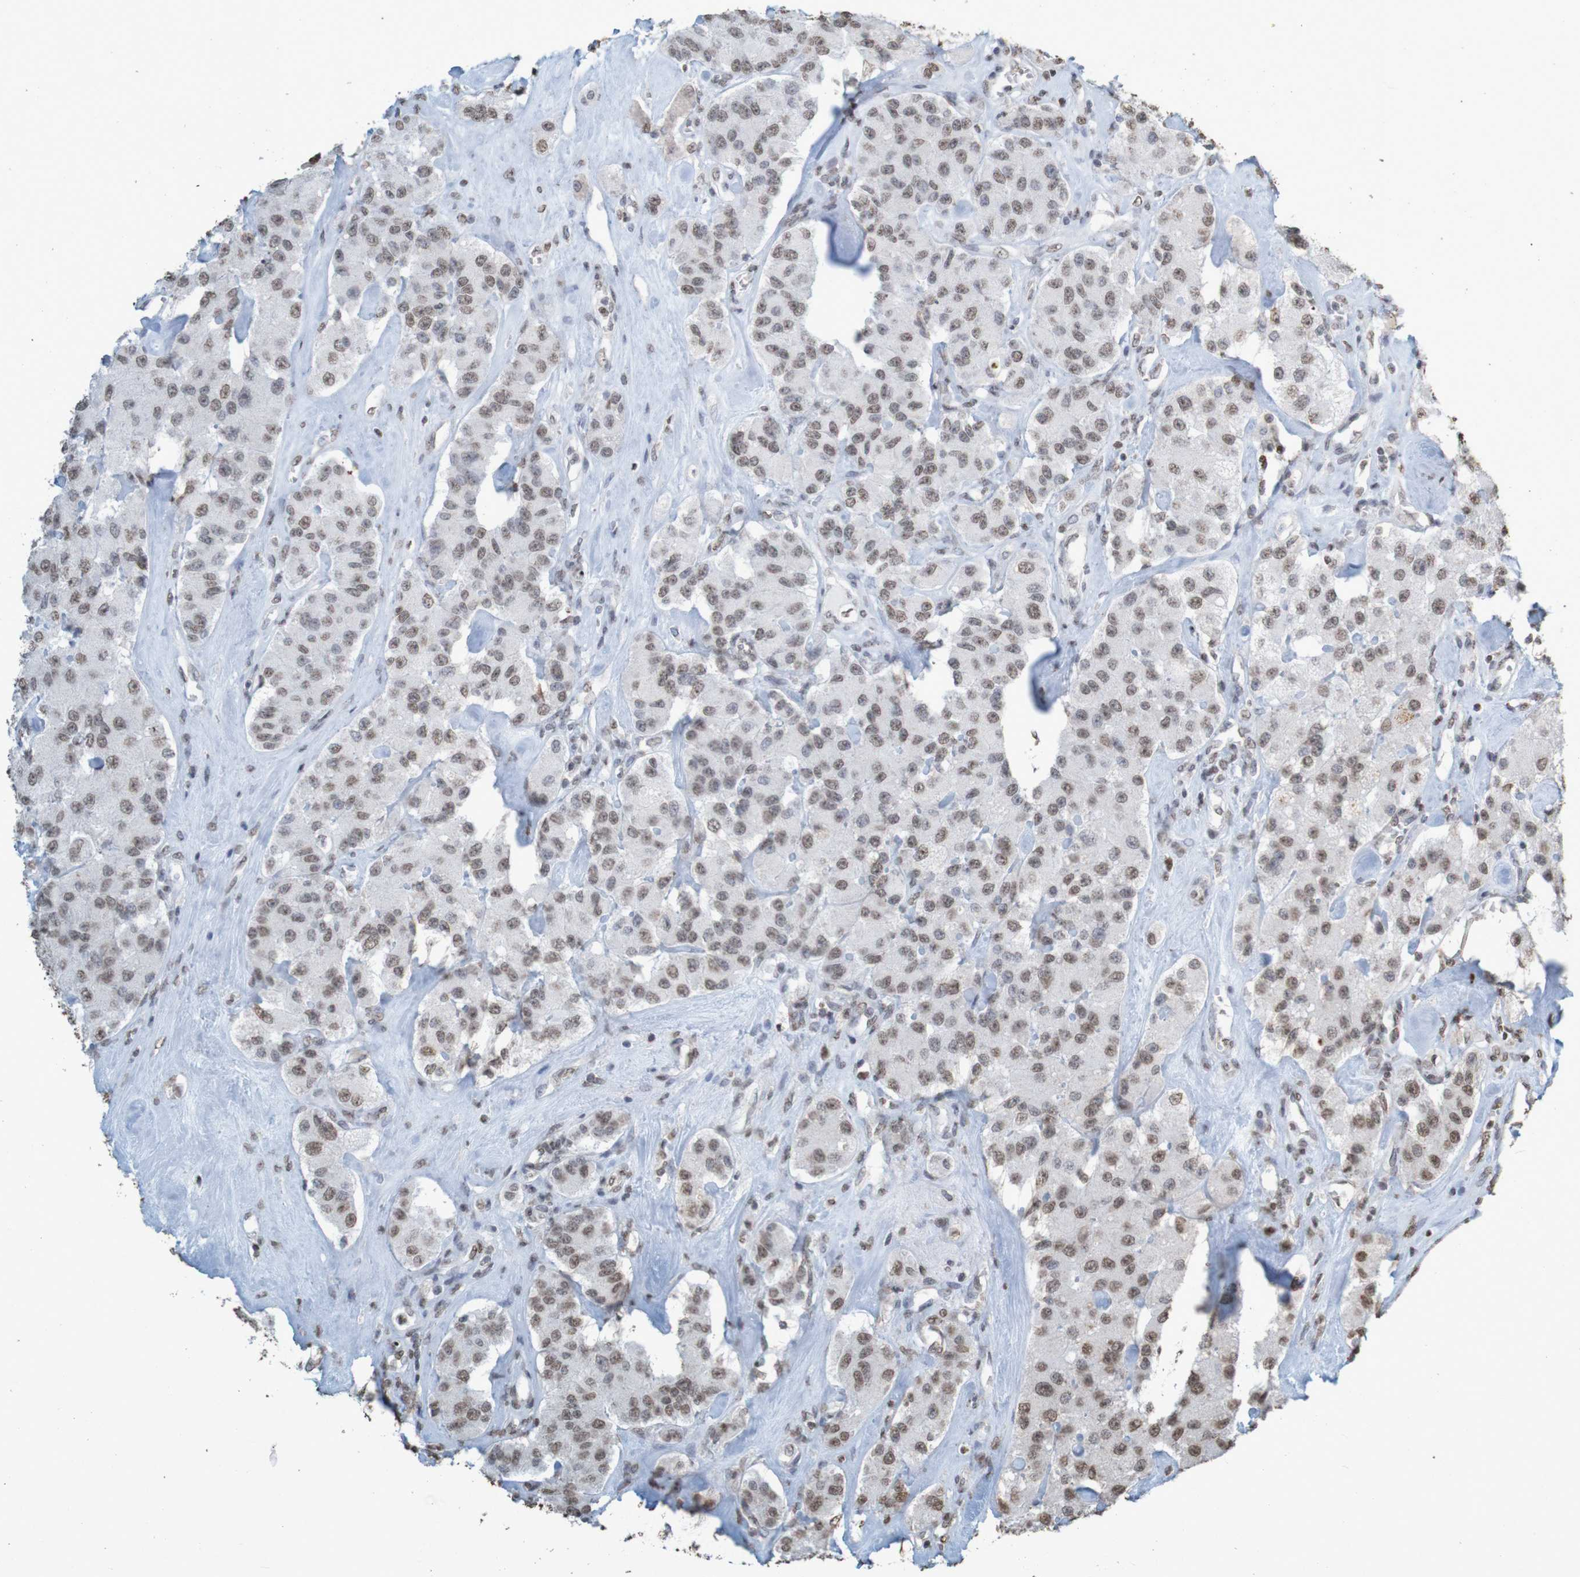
{"staining": {"intensity": "weak", "quantity": ">75%", "location": "nuclear"}, "tissue": "carcinoid", "cell_type": "Tumor cells", "image_type": "cancer", "snomed": [{"axis": "morphology", "description": "Carcinoid, malignant, NOS"}, {"axis": "topography", "description": "Pancreas"}], "caption": "Protein expression analysis of carcinoid (malignant) demonstrates weak nuclear staining in about >75% of tumor cells.", "gene": "GFI1", "patient": {"sex": "male", "age": 41}}